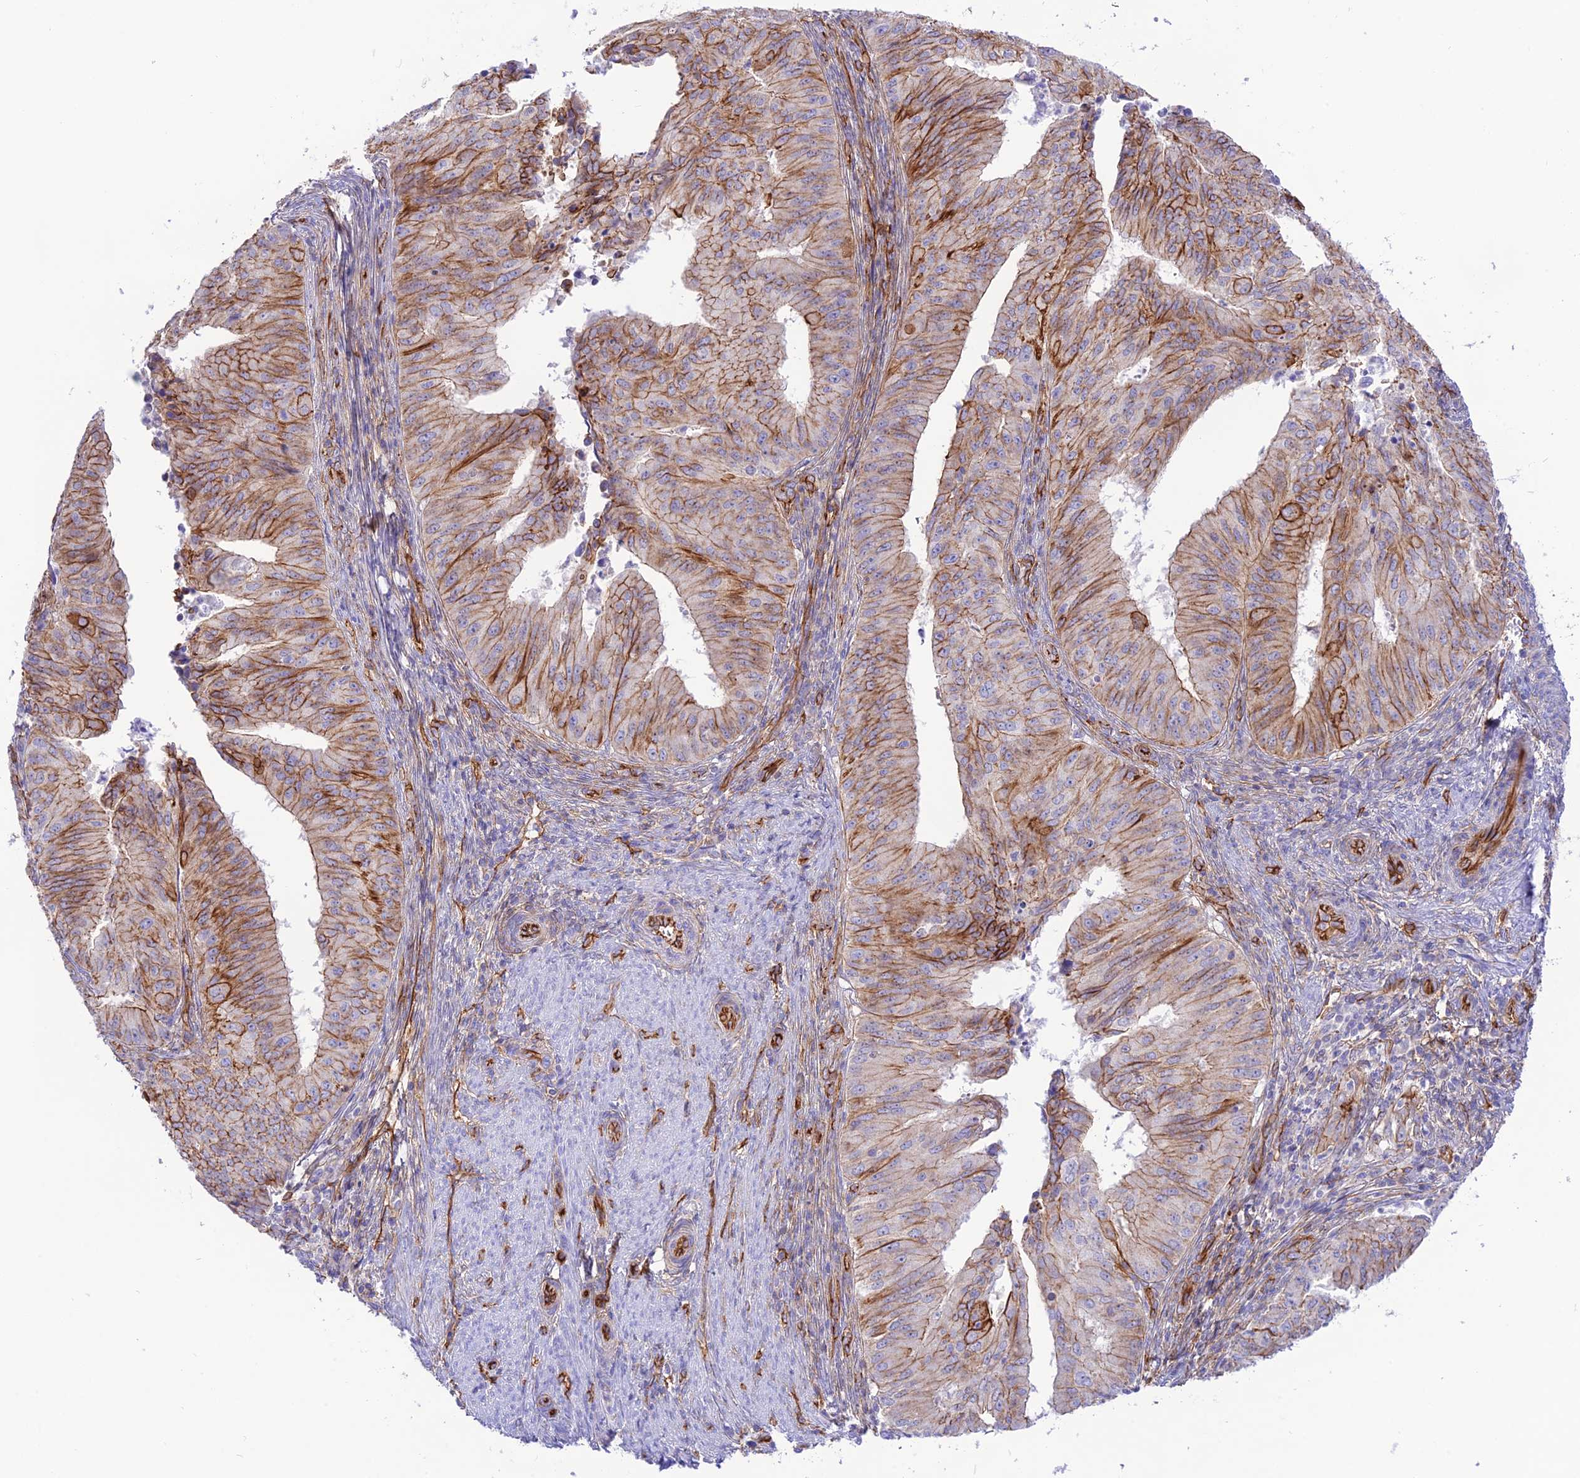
{"staining": {"intensity": "strong", "quantity": "25%-75%", "location": "cytoplasmic/membranous"}, "tissue": "endometrial cancer", "cell_type": "Tumor cells", "image_type": "cancer", "snomed": [{"axis": "morphology", "description": "Adenocarcinoma, NOS"}, {"axis": "topography", "description": "Endometrium"}], "caption": "The photomicrograph demonstrates immunohistochemical staining of adenocarcinoma (endometrial). There is strong cytoplasmic/membranous staining is identified in about 25%-75% of tumor cells.", "gene": "YPEL5", "patient": {"sex": "female", "age": 50}}